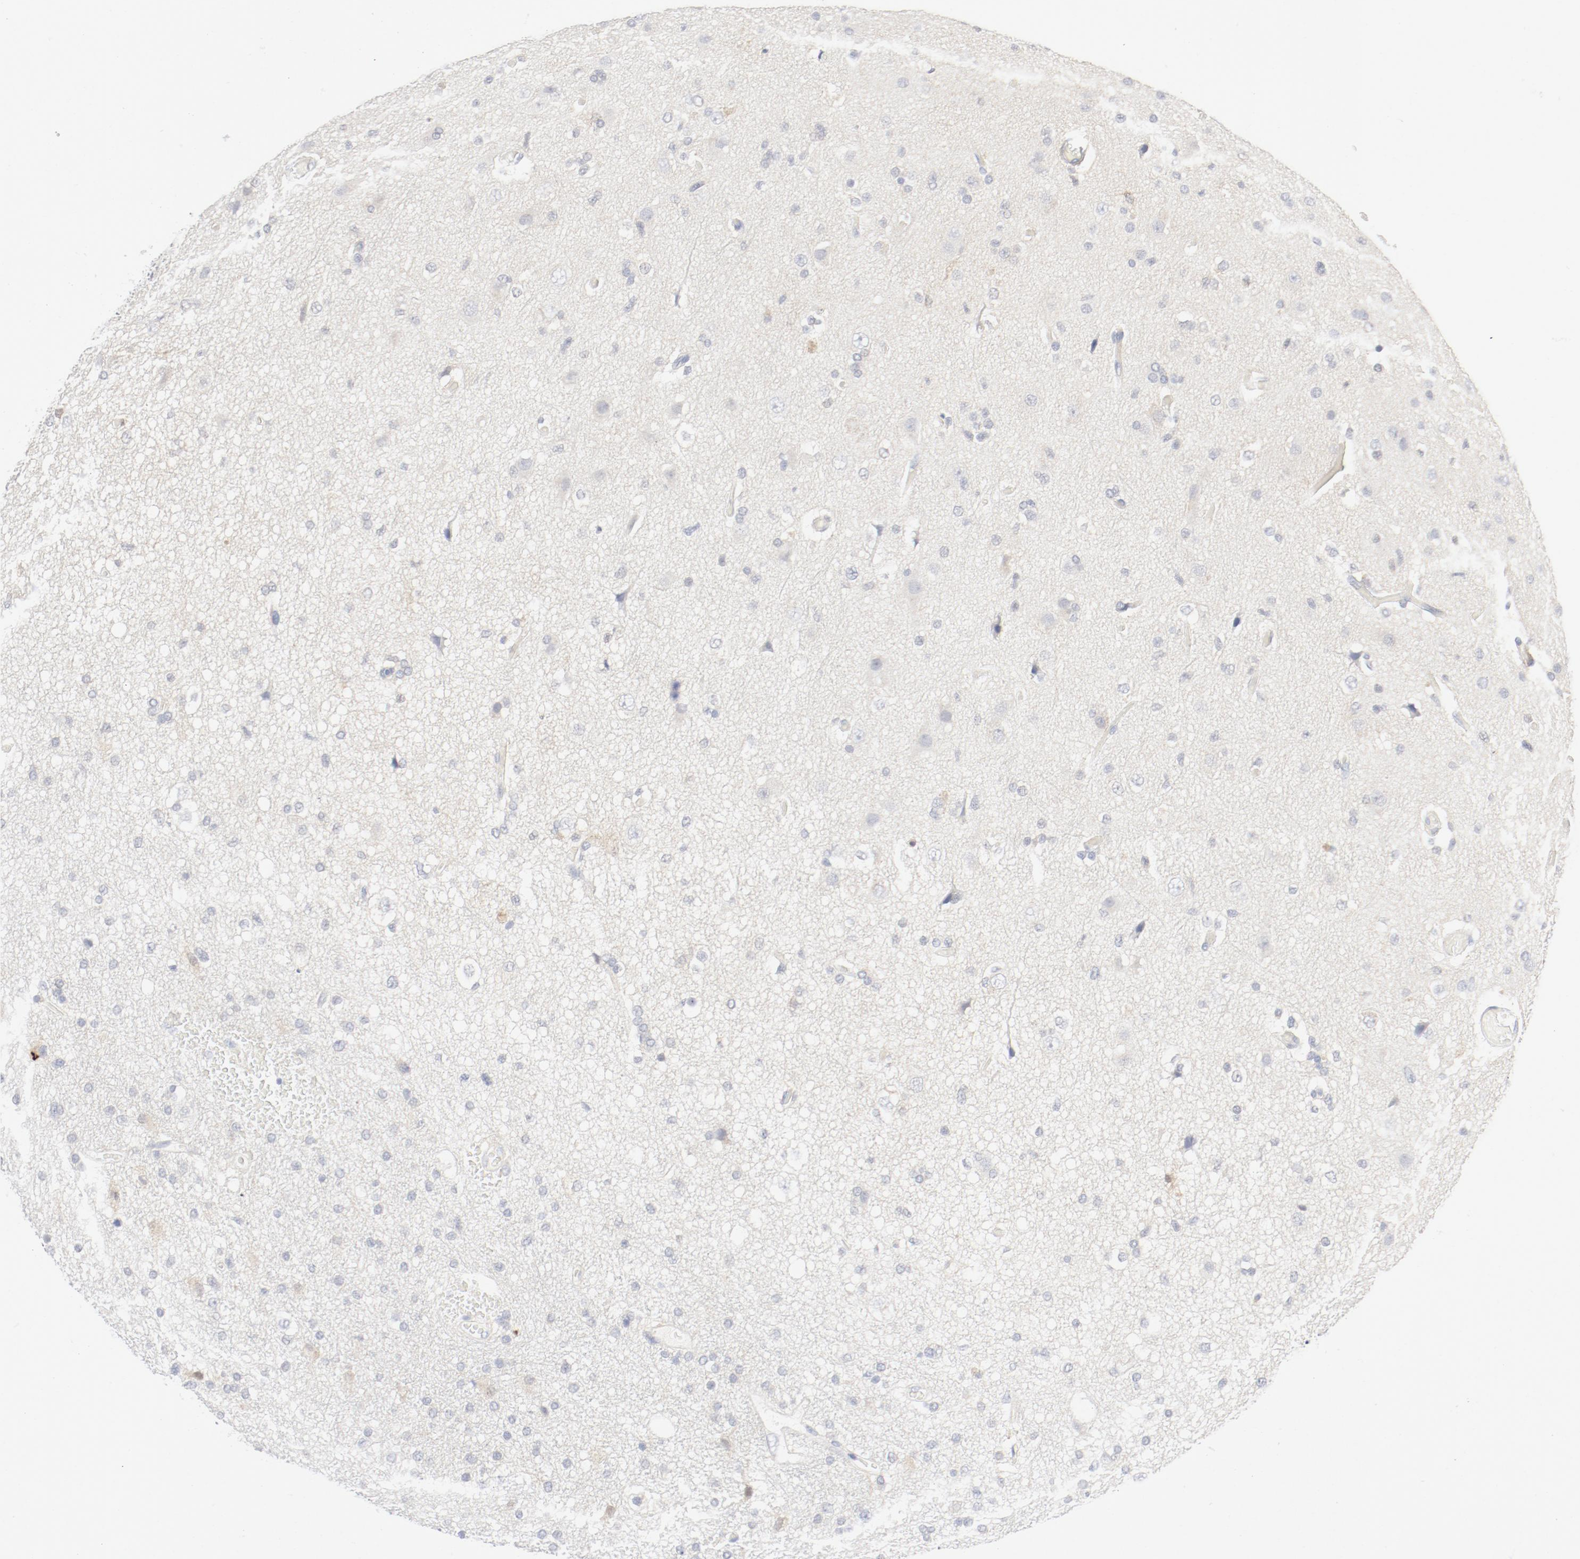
{"staining": {"intensity": "negative", "quantity": "none", "location": "none"}, "tissue": "glioma", "cell_type": "Tumor cells", "image_type": "cancer", "snomed": [{"axis": "morphology", "description": "Glioma, malignant, High grade"}, {"axis": "topography", "description": "Brain"}], "caption": "Histopathology image shows no protein staining in tumor cells of glioma tissue. The staining was performed using DAB to visualize the protein expression in brown, while the nuclei were stained in blue with hematoxylin (Magnification: 20x).", "gene": "PGM1", "patient": {"sex": "male", "age": 33}}